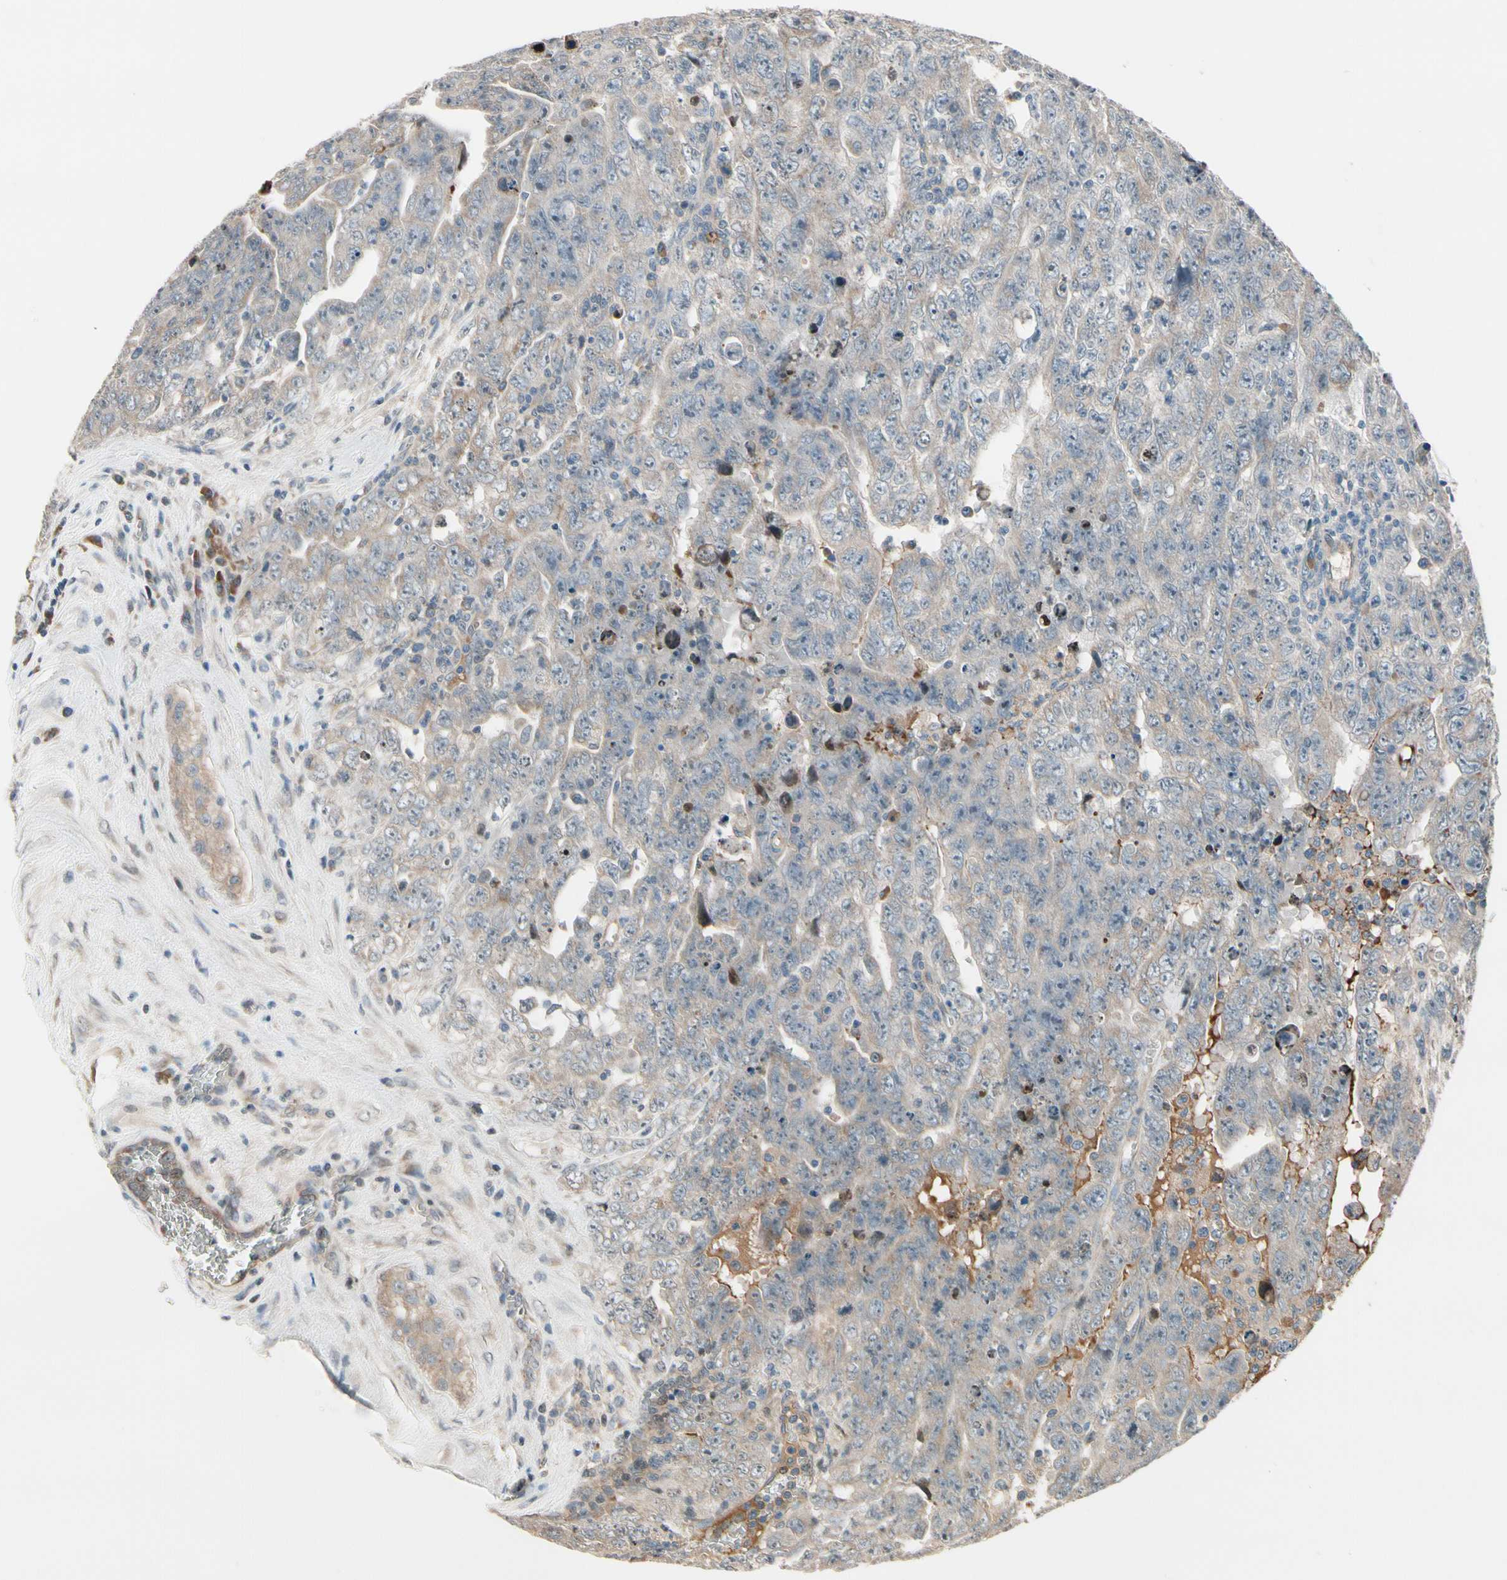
{"staining": {"intensity": "weak", "quantity": "<25%", "location": "cytoplasmic/membranous"}, "tissue": "testis cancer", "cell_type": "Tumor cells", "image_type": "cancer", "snomed": [{"axis": "morphology", "description": "Carcinoma, Embryonal, NOS"}, {"axis": "topography", "description": "Testis"}], "caption": "A high-resolution micrograph shows immunohistochemistry staining of testis embryonal carcinoma, which exhibits no significant expression in tumor cells. (Immunohistochemistry (ihc), brightfield microscopy, high magnification).", "gene": "SNX29", "patient": {"sex": "male", "age": 28}}